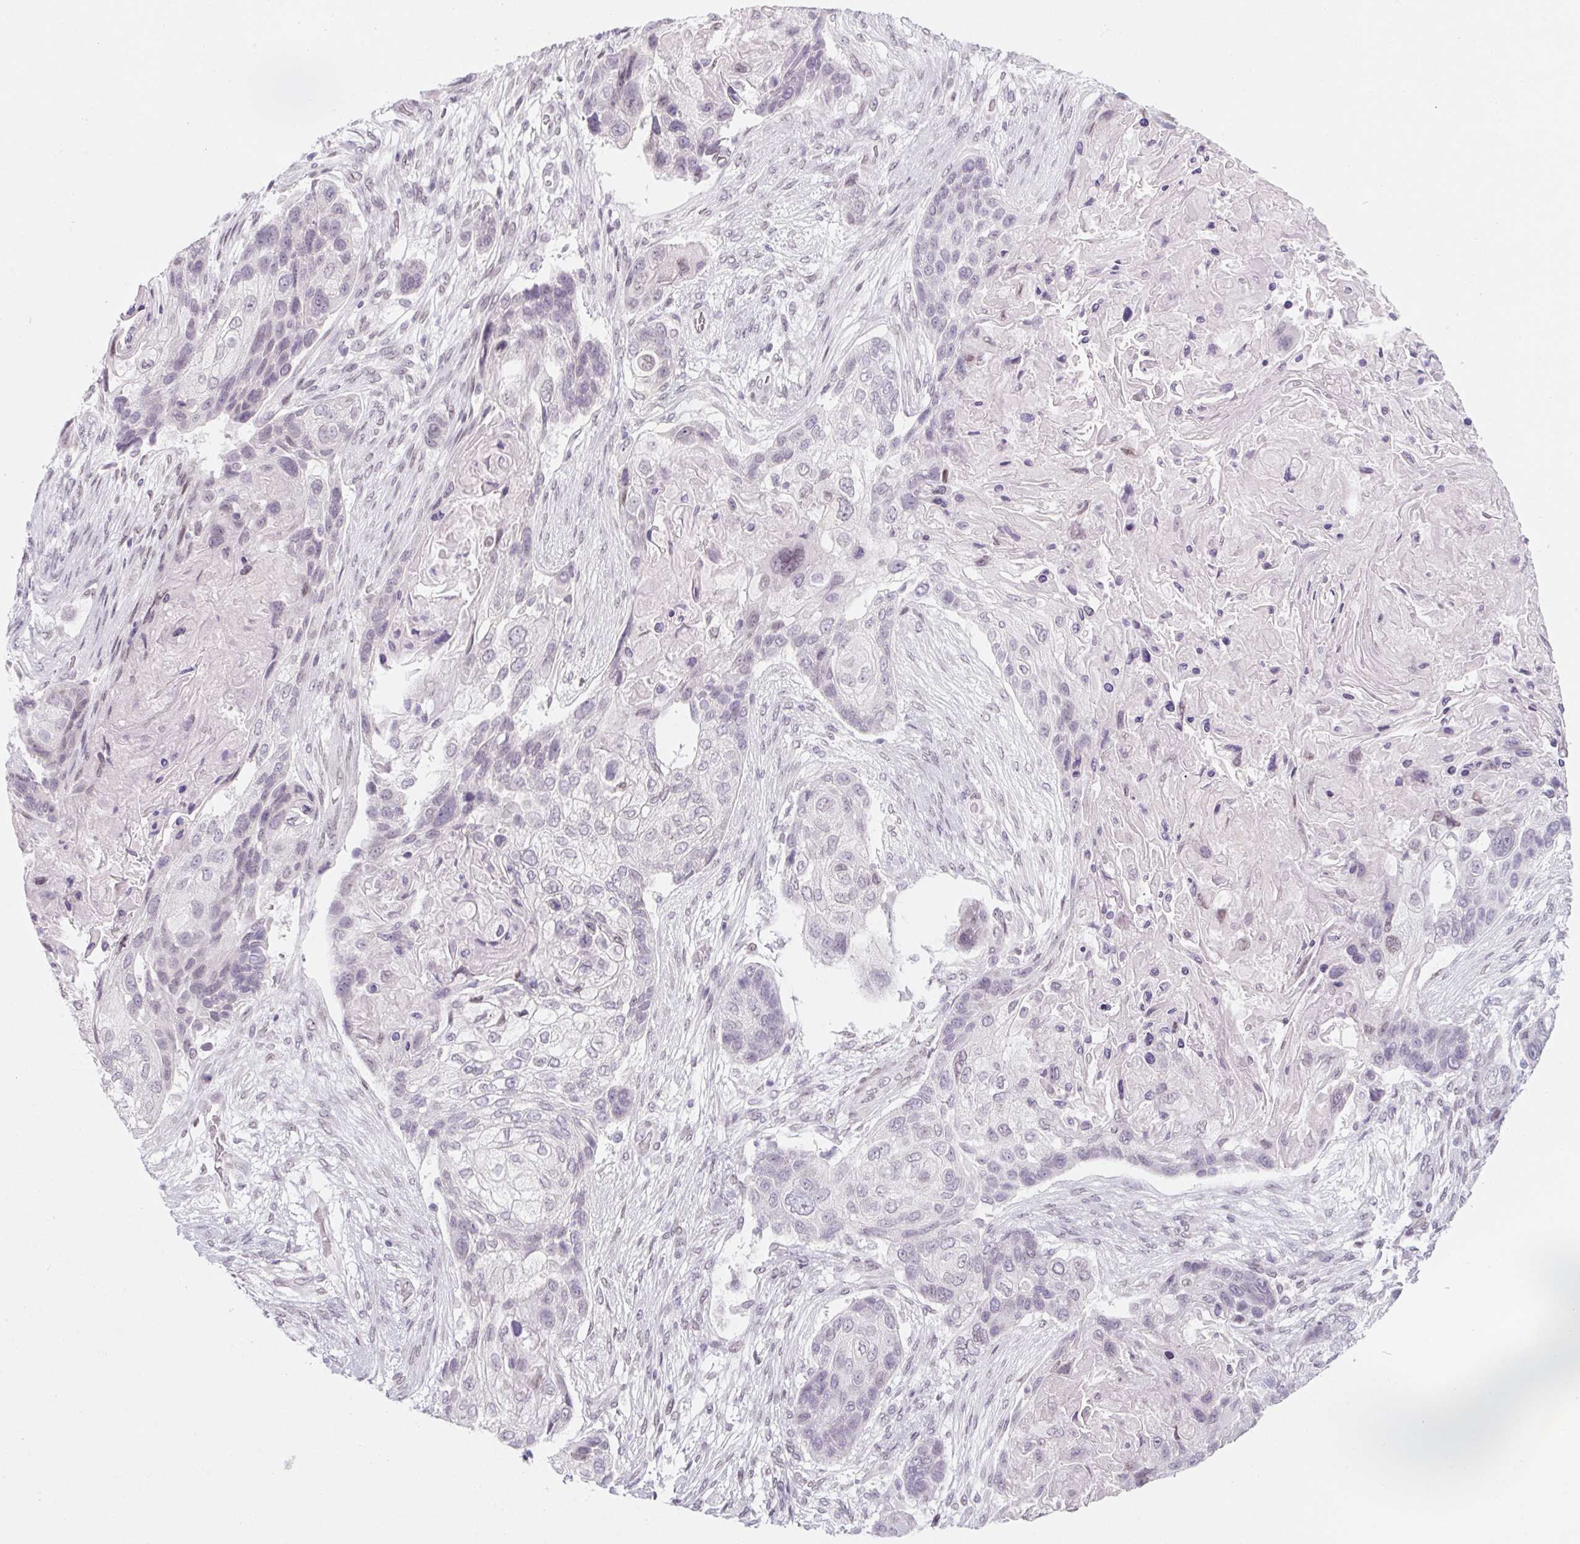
{"staining": {"intensity": "negative", "quantity": "none", "location": "none"}, "tissue": "lung cancer", "cell_type": "Tumor cells", "image_type": "cancer", "snomed": [{"axis": "morphology", "description": "Squamous cell carcinoma, NOS"}, {"axis": "topography", "description": "Lung"}], "caption": "Tumor cells are negative for brown protein staining in squamous cell carcinoma (lung).", "gene": "KCNQ2", "patient": {"sex": "male", "age": 69}}